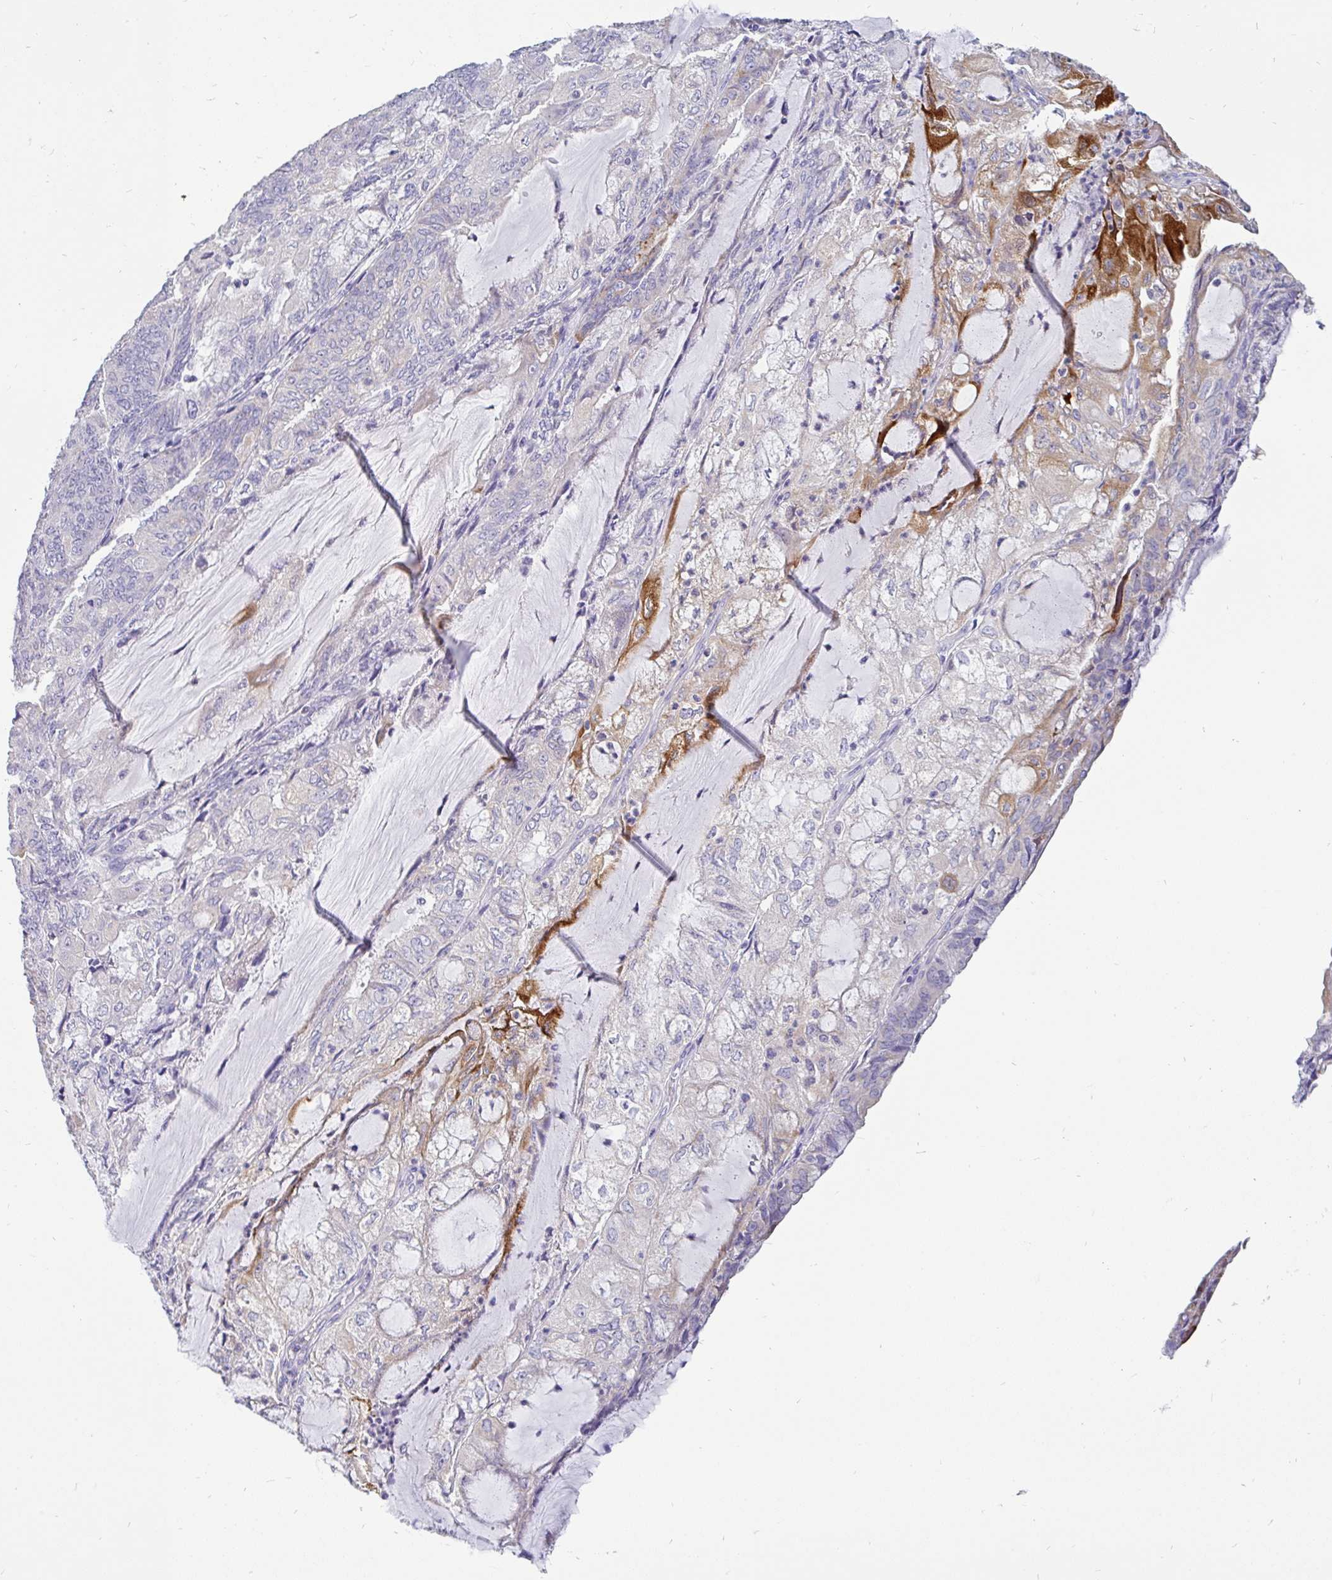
{"staining": {"intensity": "moderate", "quantity": "<25%", "location": "cytoplasmic/membranous"}, "tissue": "endometrial cancer", "cell_type": "Tumor cells", "image_type": "cancer", "snomed": [{"axis": "morphology", "description": "Adenocarcinoma, NOS"}, {"axis": "topography", "description": "Endometrium"}], "caption": "The micrograph shows staining of endometrial cancer, revealing moderate cytoplasmic/membranous protein positivity (brown color) within tumor cells. (IHC, brightfield microscopy, high magnification).", "gene": "INTS5", "patient": {"sex": "female", "age": 81}}